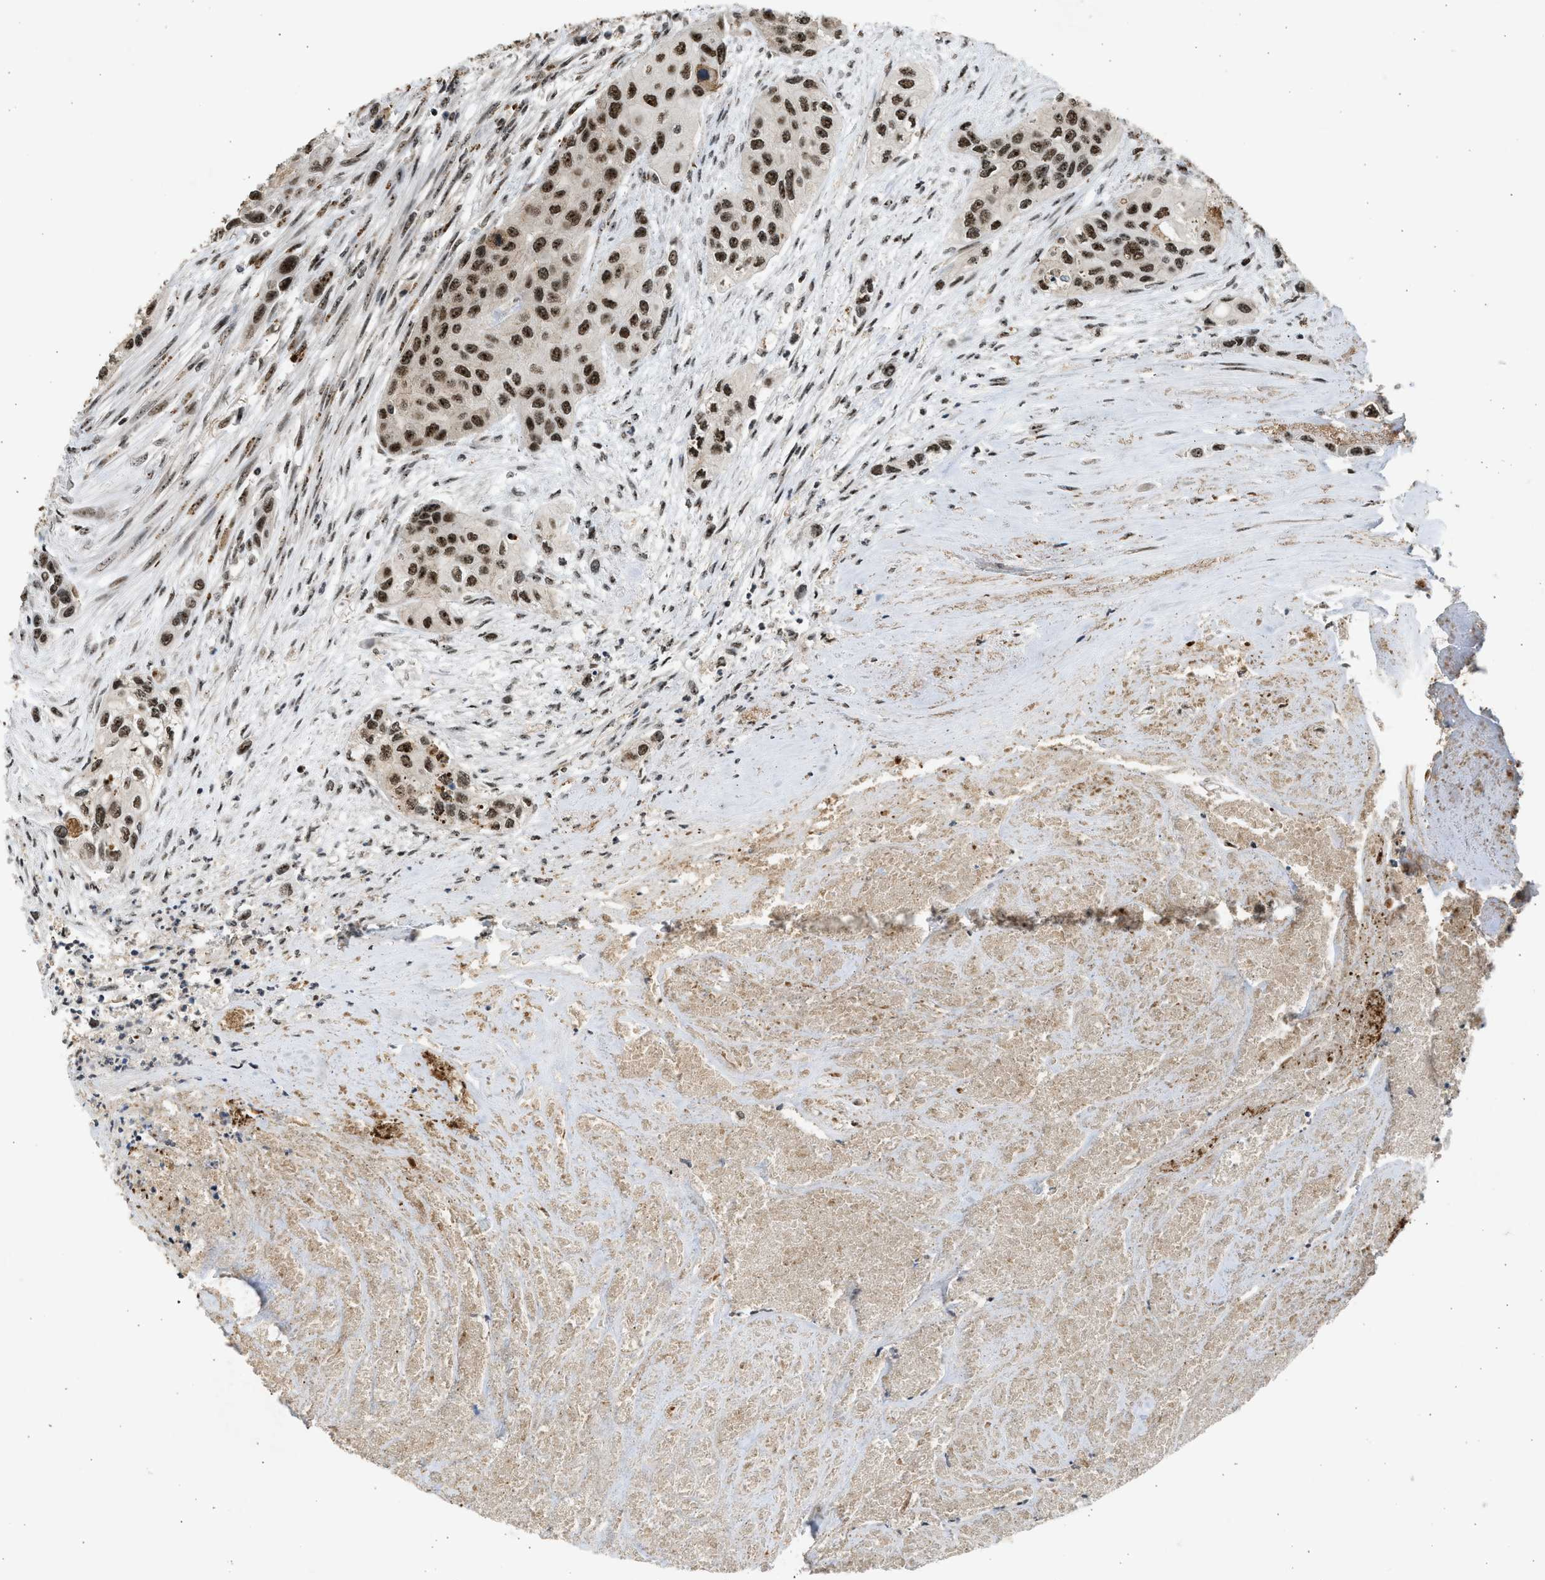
{"staining": {"intensity": "moderate", "quantity": ">75%", "location": "nuclear"}, "tissue": "urothelial cancer", "cell_type": "Tumor cells", "image_type": "cancer", "snomed": [{"axis": "morphology", "description": "Urothelial carcinoma, High grade"}, {"axis": "topography", "description": "Urinary bladder"}], "caption": "Protein expression analysis of urothelial cancer shows moderate nuclear expression in about >75% of tumor cells.", "gene": "TFDP2", "patient": {"sex": "female", "age": 56}}